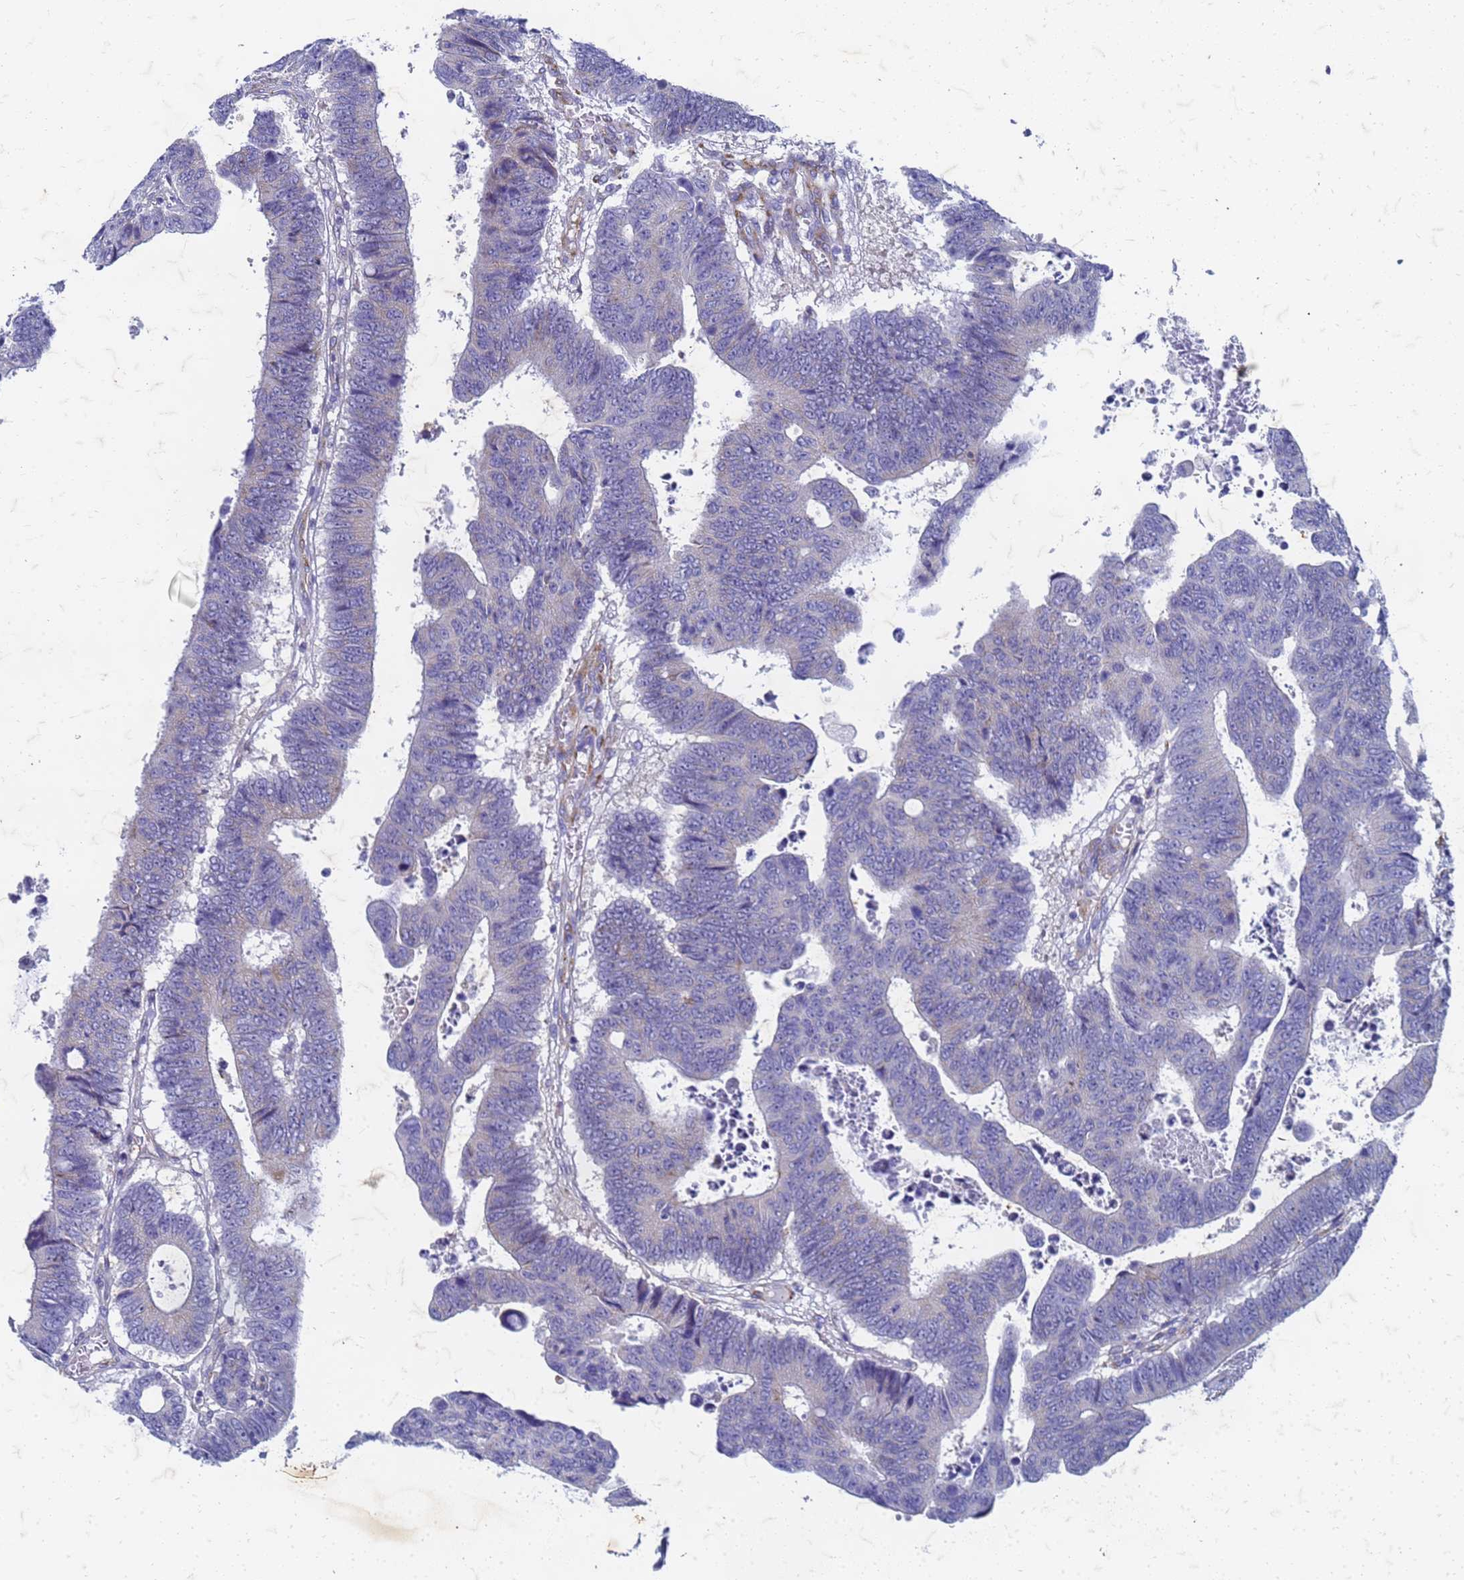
{"staining": {"intensity": "negative", "quantity": "none", "location": "none"}, "tissue": "colorectal cancer", "cell_type": "Tumor cells", "image_type": "cancer", "snomed": [{"axis": "morphology", "description": "Adenocarcinoma, NOS"}, {"axis": "topography", "description": "Rectum"}], "caption": "A histopathology image of human colorectal cancer is negative for staining in tumor cells. (DAB (3,3'-diaminobenzidine) immunohistochemistry (IHC) visualized using brightfield microscopy, high magnification).", "gene": "TRIM64B", "patient": {"sex": "male", "age": 84}}